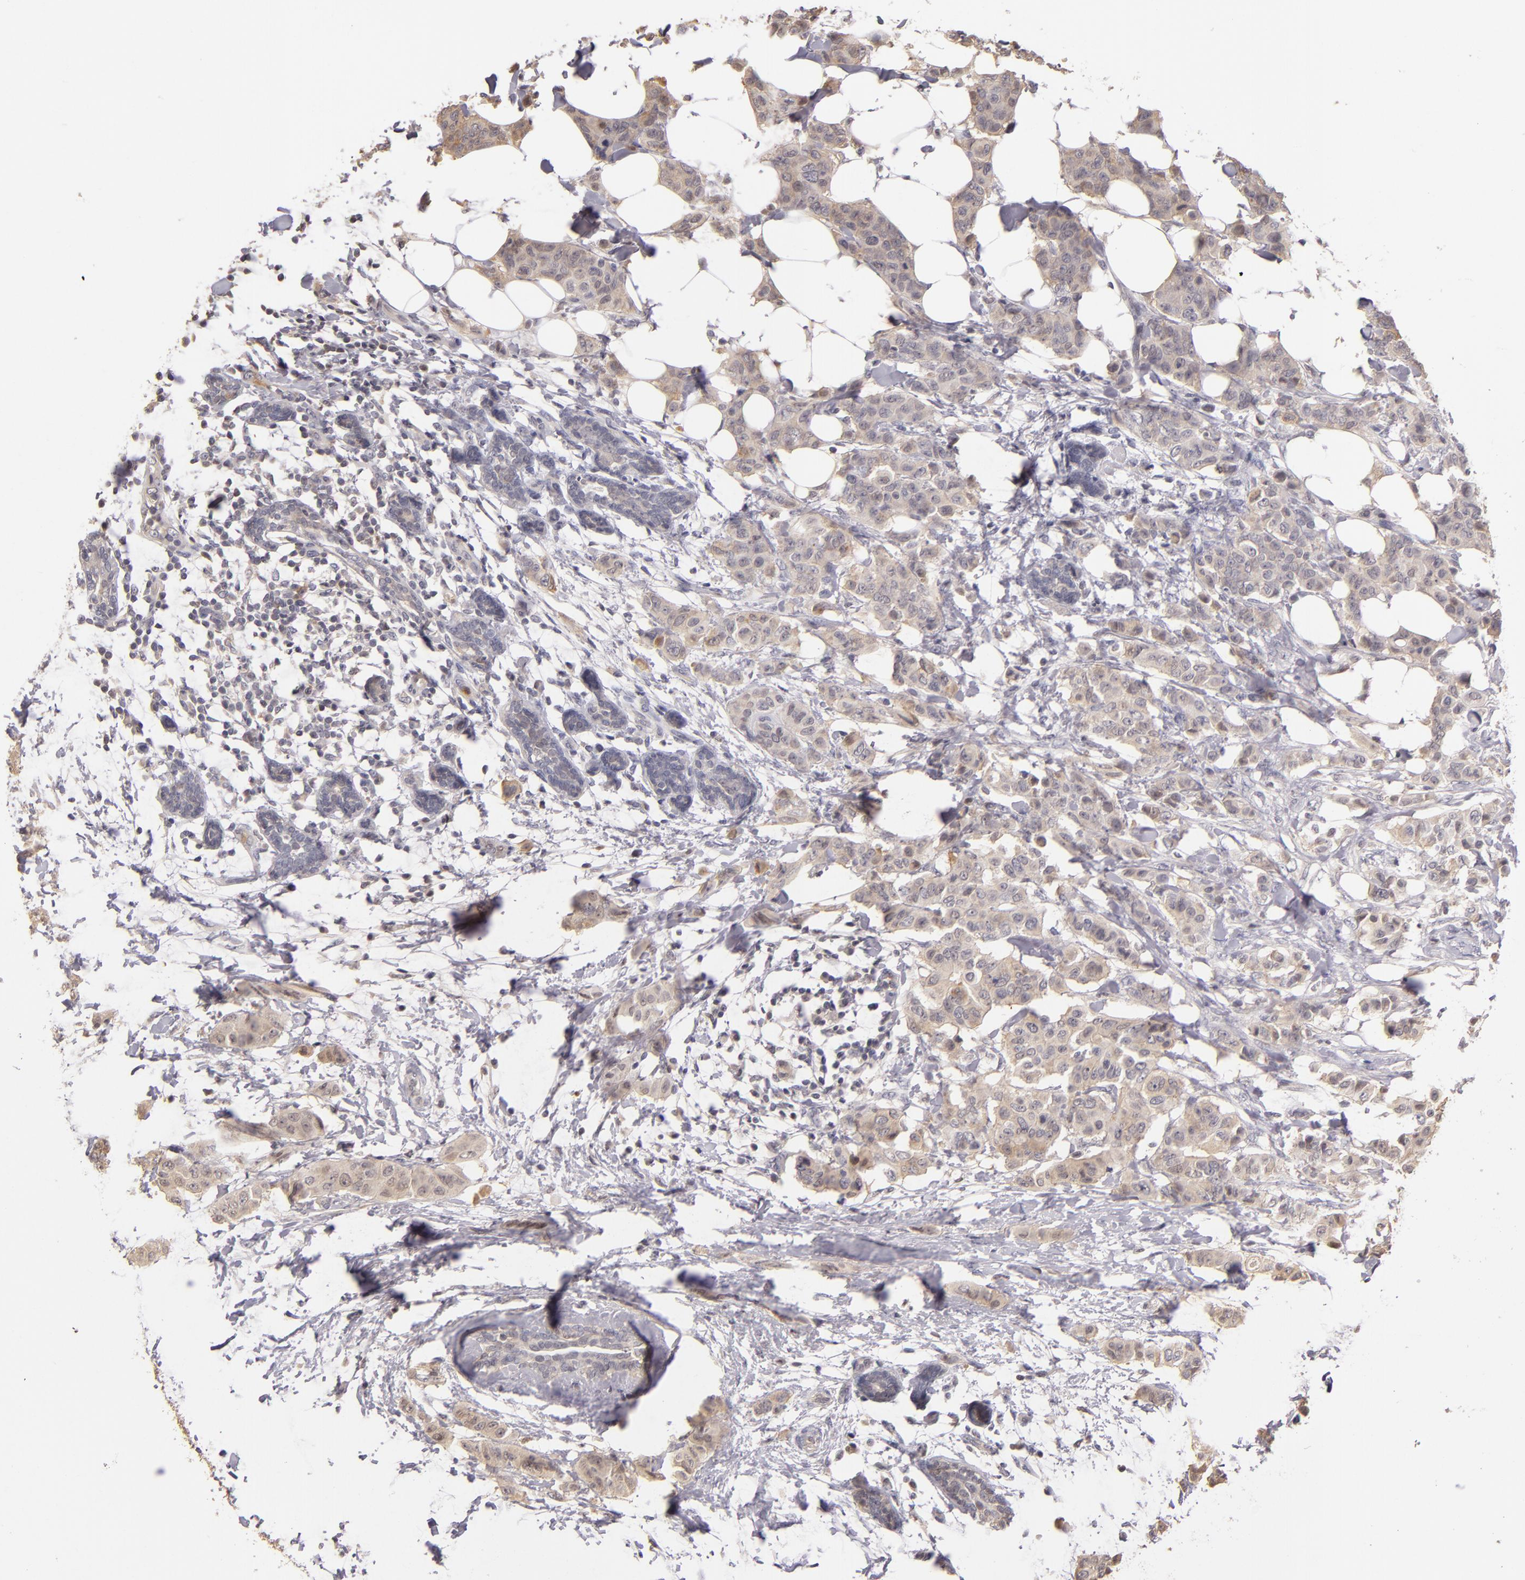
{"staining": {"intensity": "weak", "quantity": ">75%", "location": "cytoplasmic/membranous"}, "tissue": "breast cancer", "cell_type": "Tumor cells", "image_type": "cancer", "snomed": [{"axis": "morphology", "description": "Duct carcinoma"}, {"axis": "topography", "description": "Breast"}], "caption": "Immunohistochemical staining of human breast infiltrating ductal carcinoma exhibits weak cytoplasmic/membranous protein expression in about >75% of tumor cells.", "gene": "LRG1", "patient": {"sex": "female", "age": 40}}